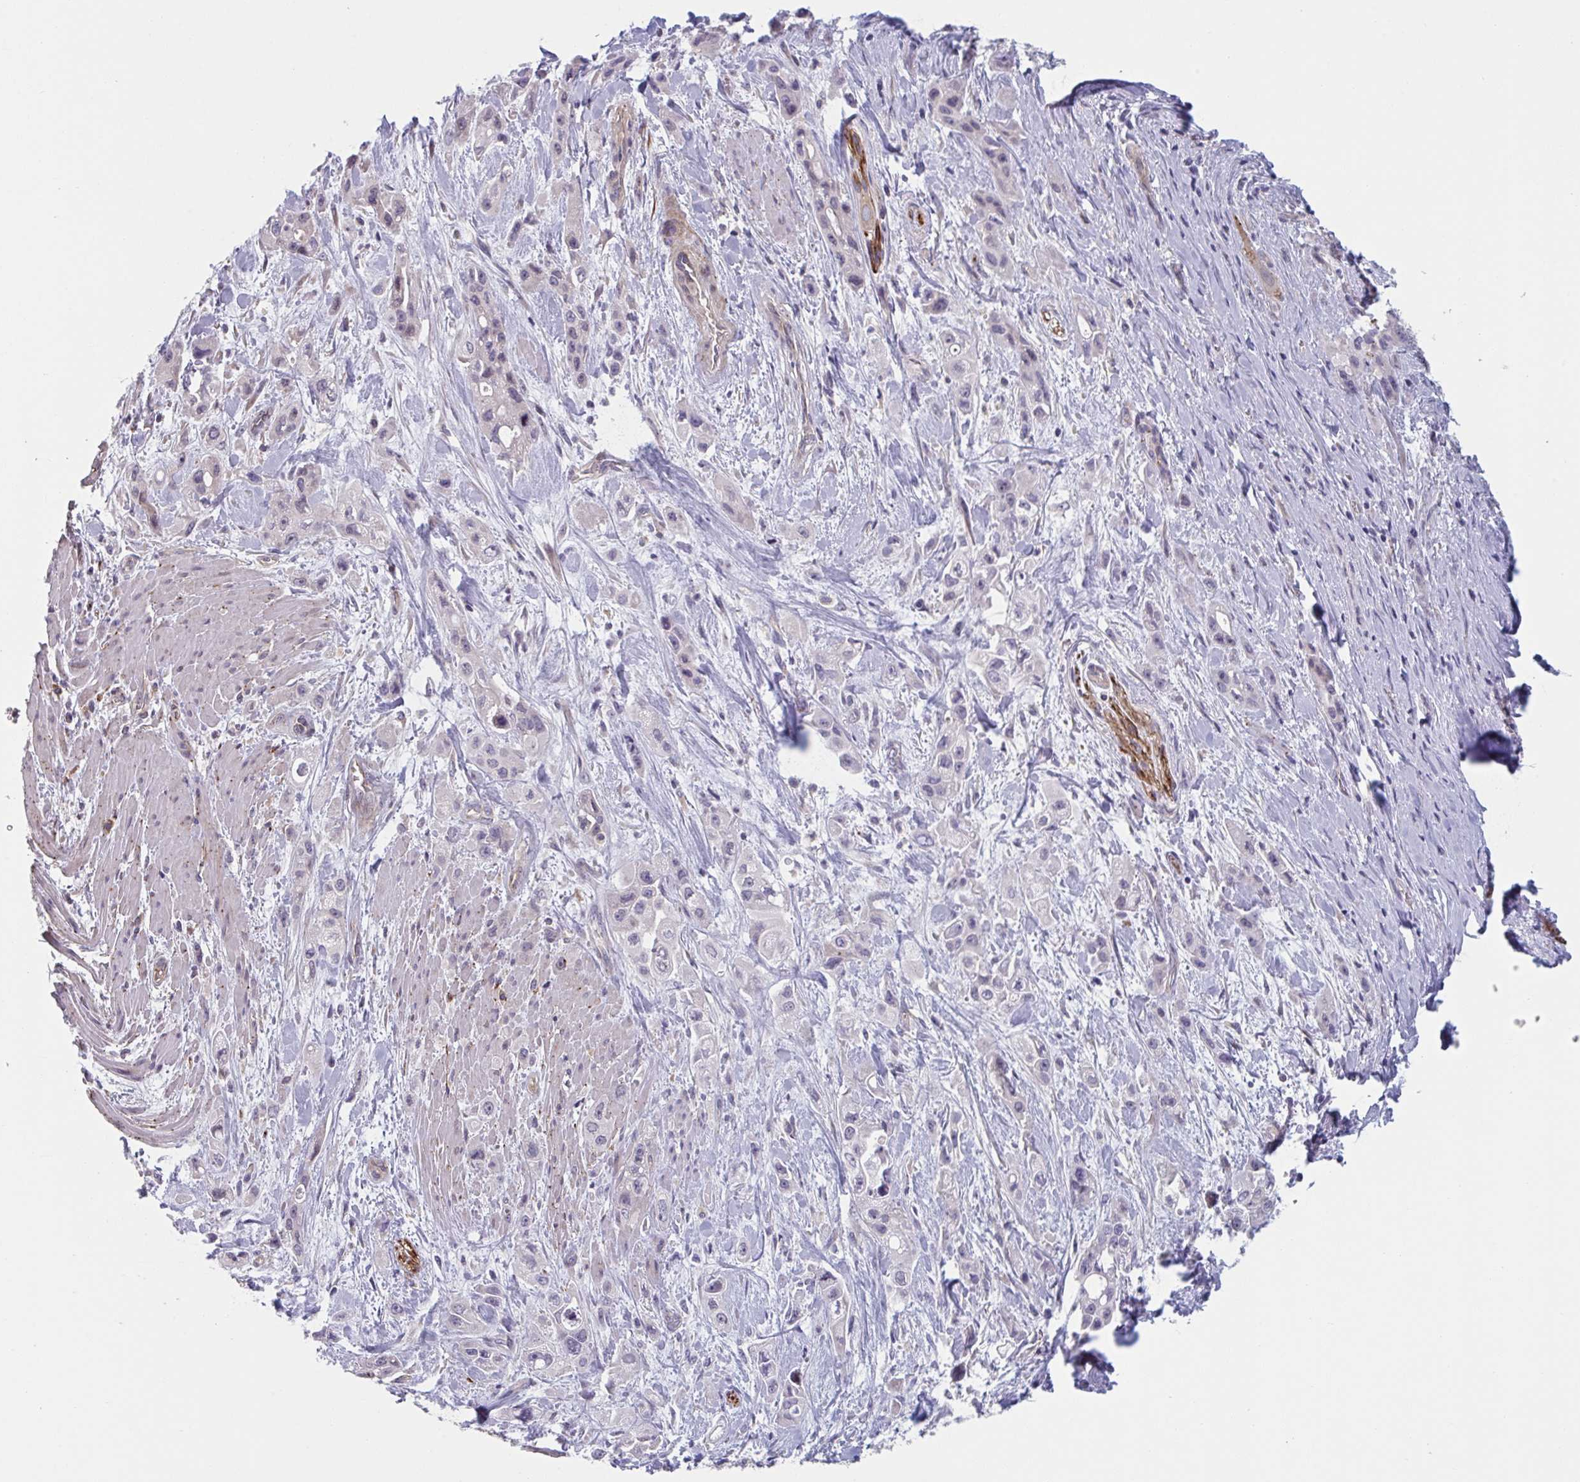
{"staining": {"intensity": "negative", "quantity": "none", "location": "none"}, "tissue": "pancreatic cancer", "cell_type": "Tumor cells", "image_type": "cancer", "snomed": [{"axis": "morphology", "description": "Adenocarcinoma, NOS"}, {"axis": "topography", "description": "Pancreas"}], "caption": "Image shows no protein positivity in tumor cells of pancreatic cancer tissue. The staining was performed using DAB (3,3'-diaminobenzidine) to visualize the protein expression in brown, while the nuclei were stained in blue with hematoxylin (Magnification: 20x).", "gene": "TNFSF10", "patient": {"sex": "female", "age": 66}}